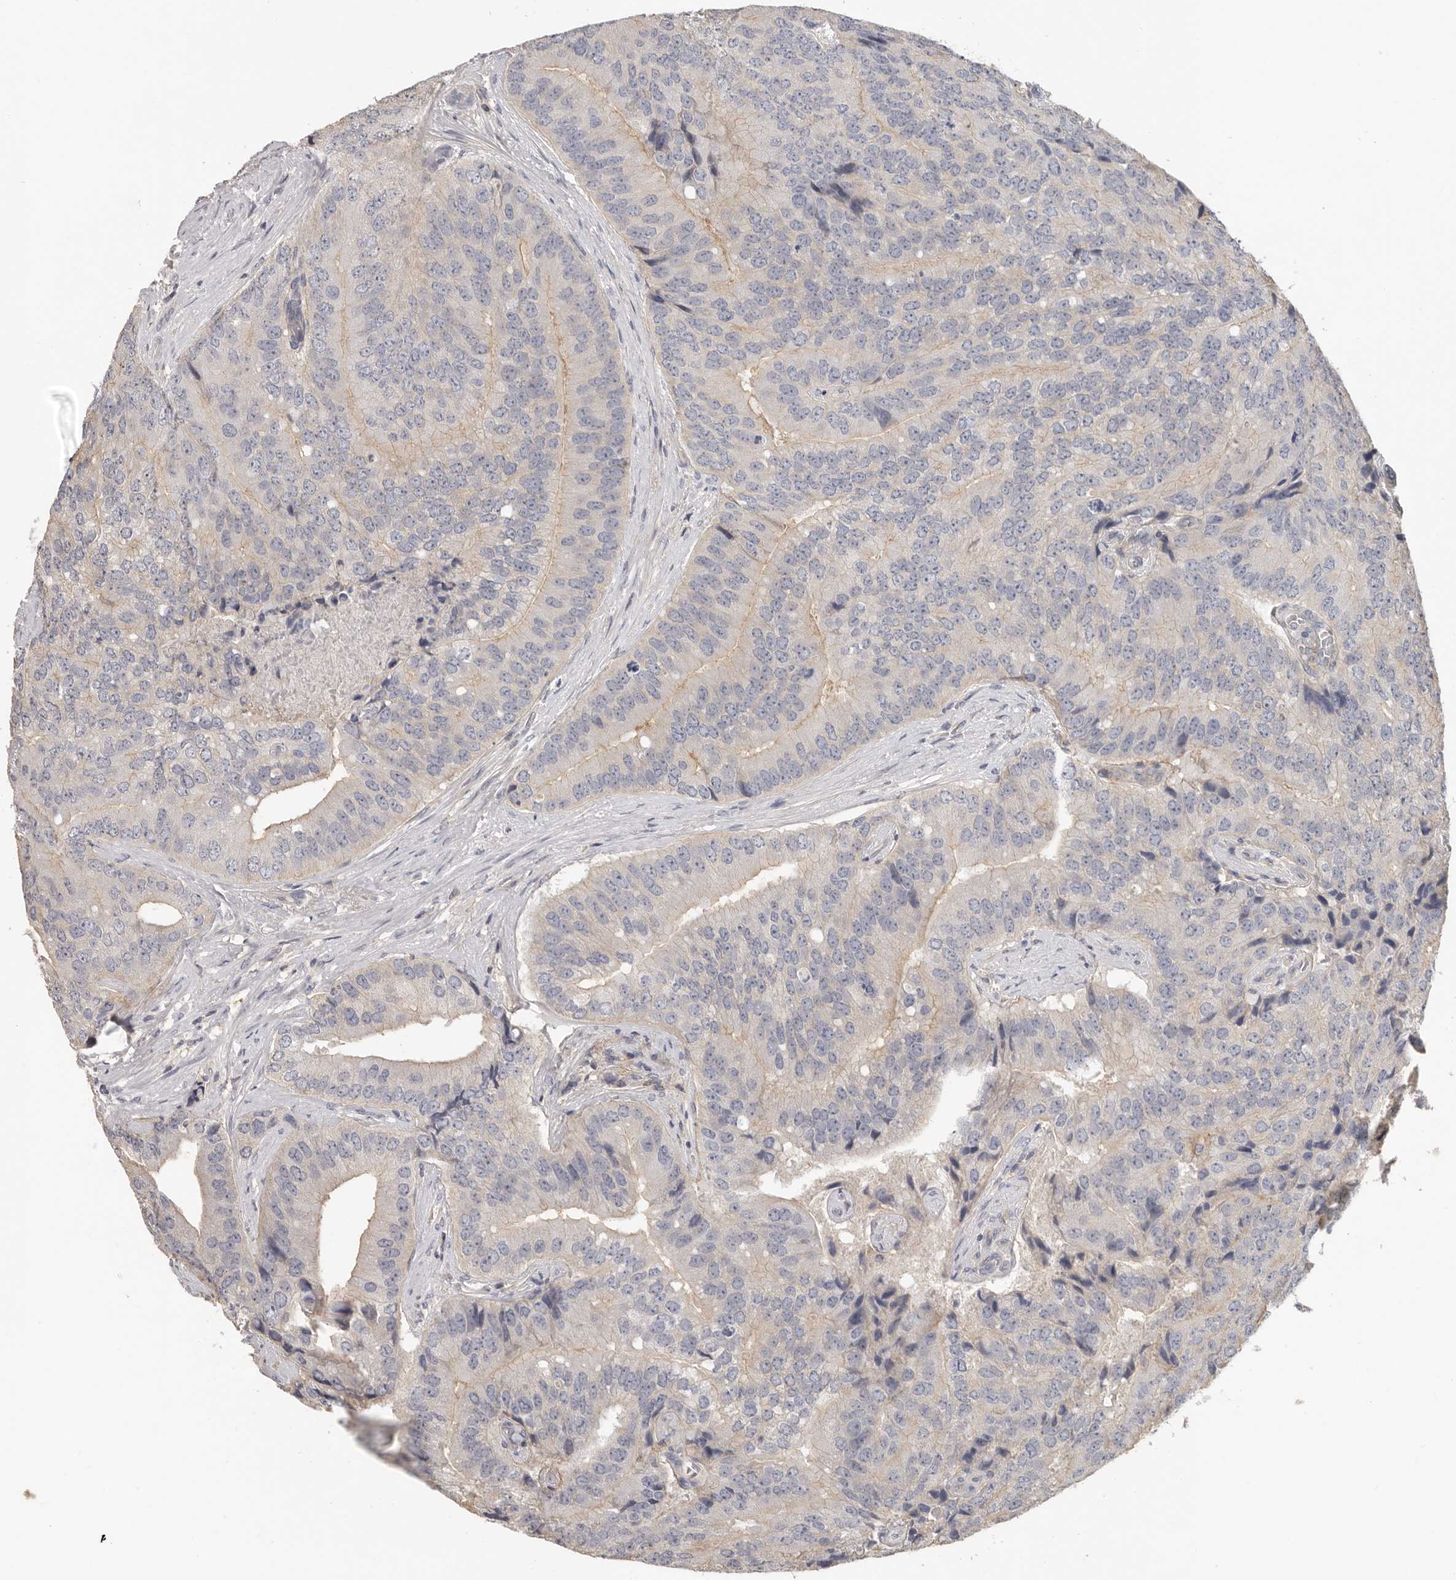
{"staining": {"intensity": "negative", "quantity": "none", "location": "none"}, "tissue": "prostate cancer", "cell_type": "Tumor cells", "image_type": "cancer", "snomed": [{"axis": "morphology", "description": "Adenocarcinoma, High grade"}, {"axis": "topography", "description": "Prostate"}], "caption": "Immunohistochemistry photomicrograph of adenocarcinoma (high-grade) (prostate) stained for a protein (brown), which displays no staining in tumor cells.", "gene": "WDTC1", "patient": {"sex": "male", "age": 70}}